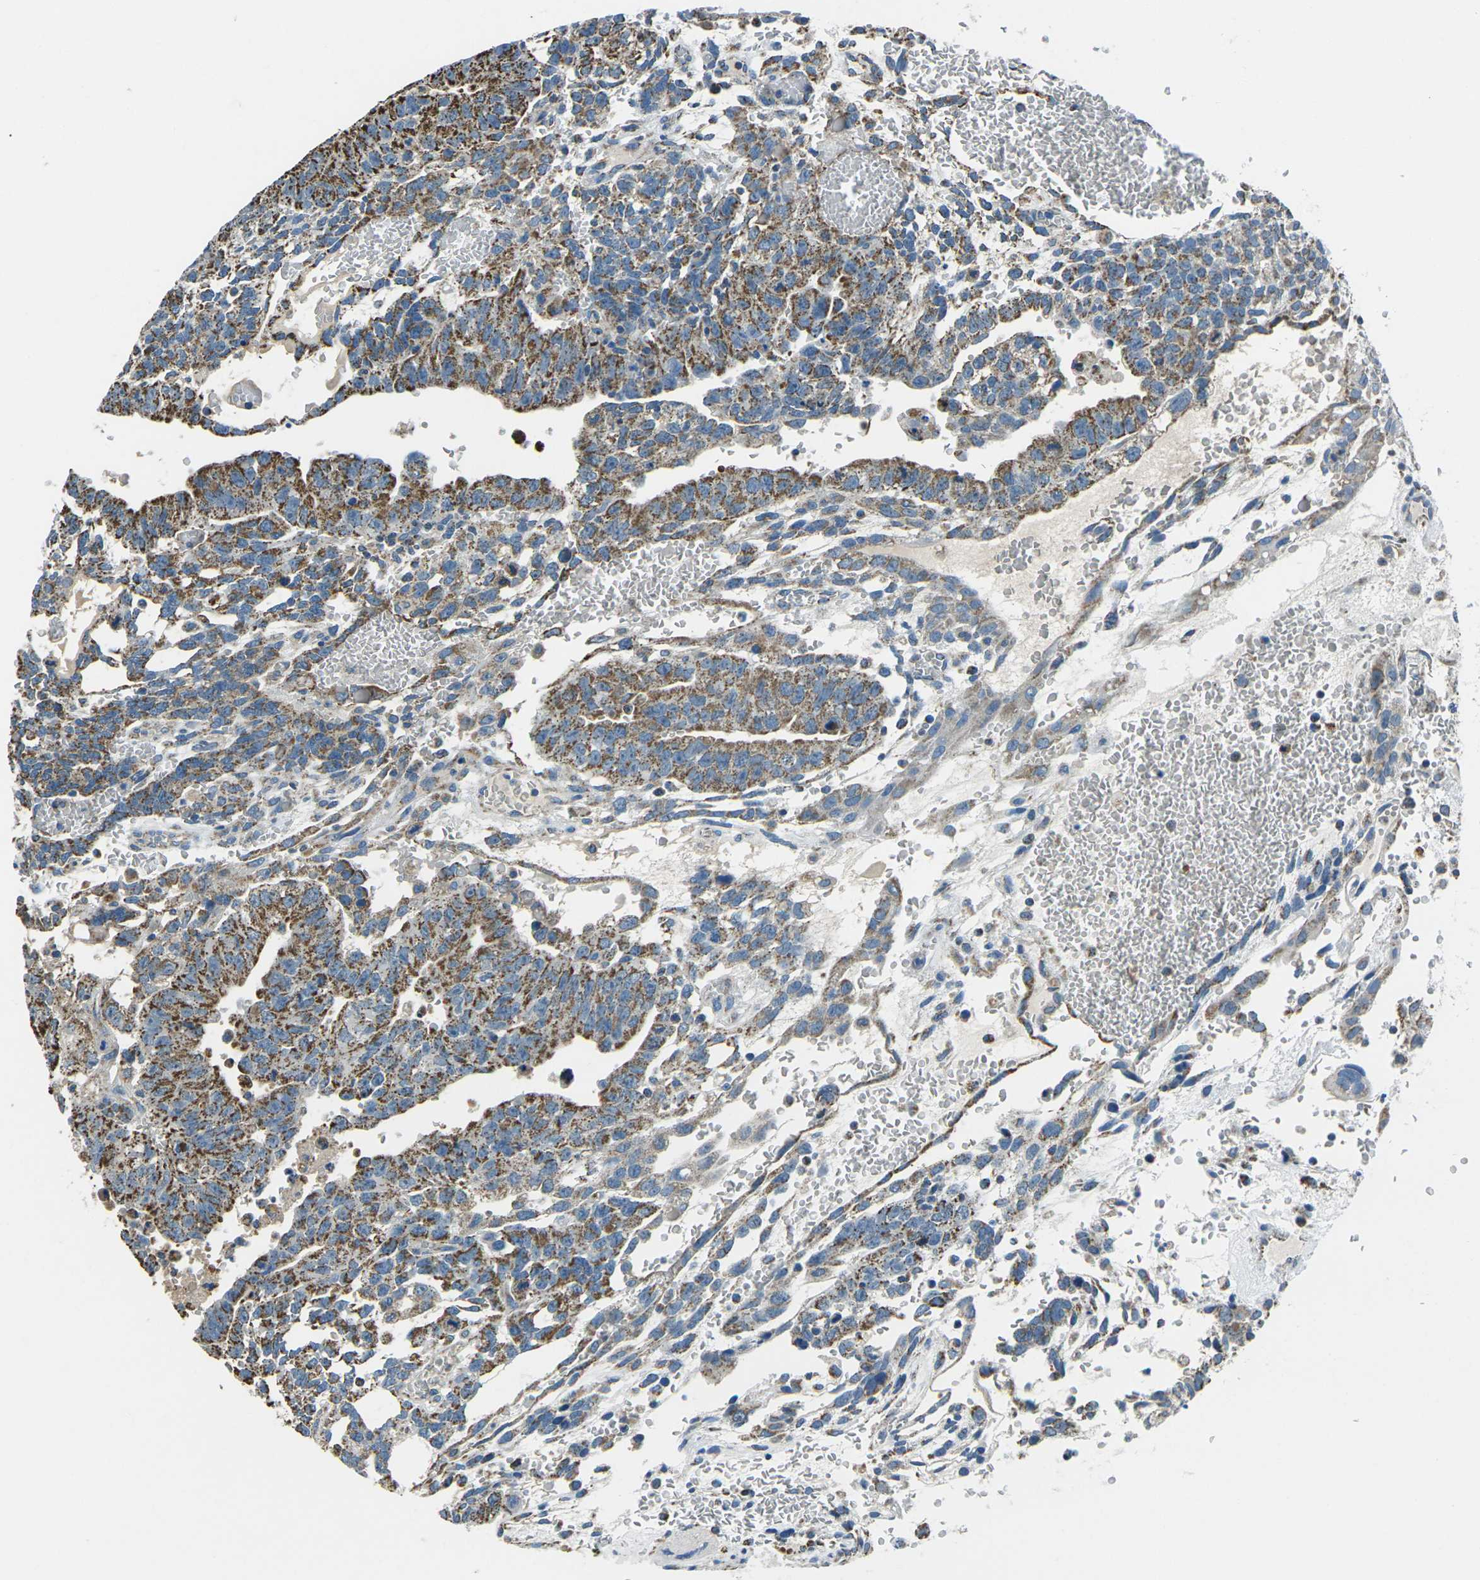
{"staining": {"intensity": "moderate", "quantity": ">75%", "location": "cytoplasmic/membranous"}, "tissue": "testis cancer", "cell_type": "Tumor cells", "image_type": "cancer", "snomed": [{"axis": "morphology", "description": "Seminoma, NOS"}, {"axis": "morphology", "description": "Carcinoma, Embryonal, NOS"}, {"axis": "topography", "description": "Testis"}], "caption": "Immunohistochemical staining of human embryonal carcinoma (testis) reveals medium levels of moderate cytoplasmic/membranous positivity in about >75% of tumor cells.", "gene": "IRF3", "patient": {"sex": "male", "age": 52}}